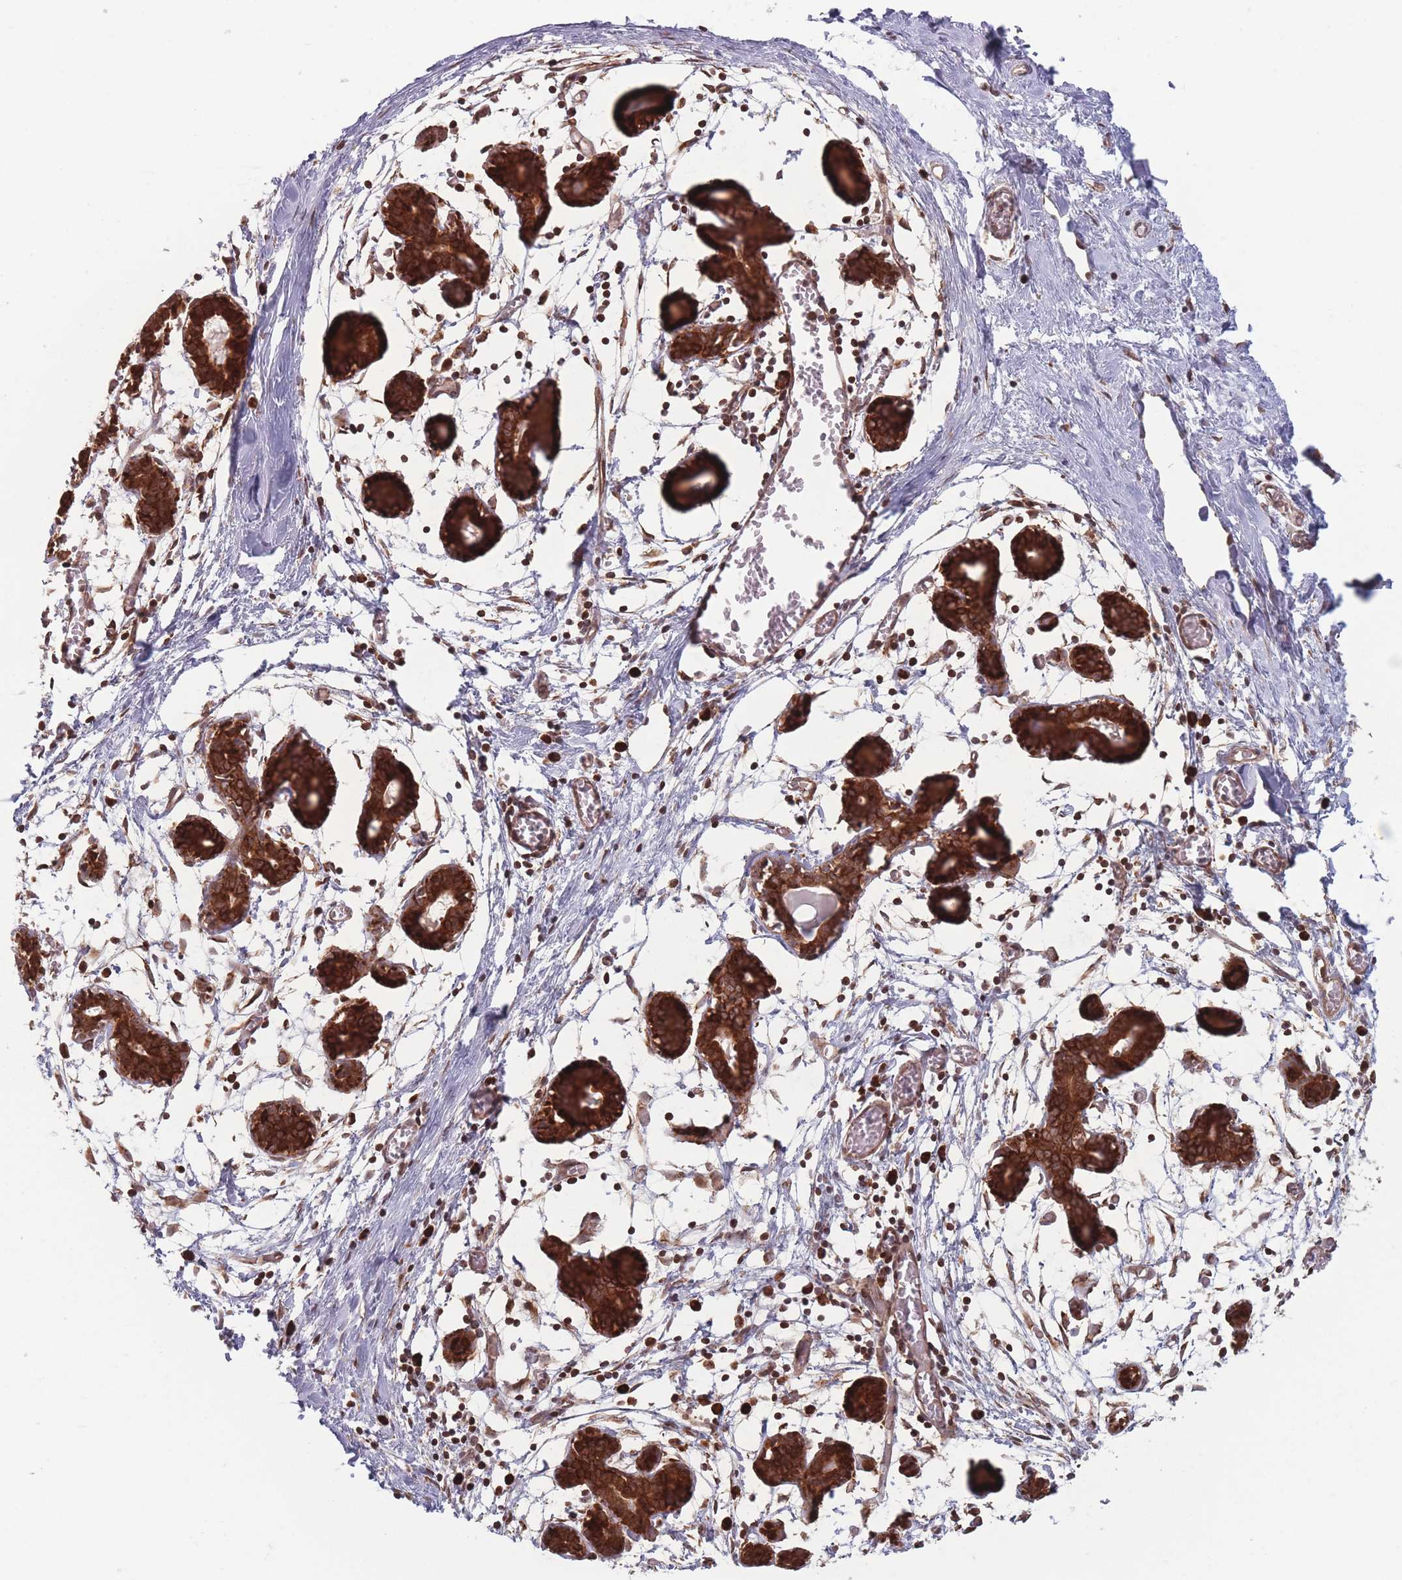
{"staining": {"intensity": "negative", "quantity": "none", "location": "none"}, "tissue": "breast", "cell_type": "Adipocytes", "image_type": "normal", "snomed": [{"axis": "morphology", "description": "Normal tissue, NOS"}, {"axis": "topography", "description": "Breast"}], "caption": "An image of human breast is negative for staining in adipocytes. (DAB immunohistochemistry, high magnification).", "gene": "RPS18", "patient": {"sex": "female", "age": 27}}